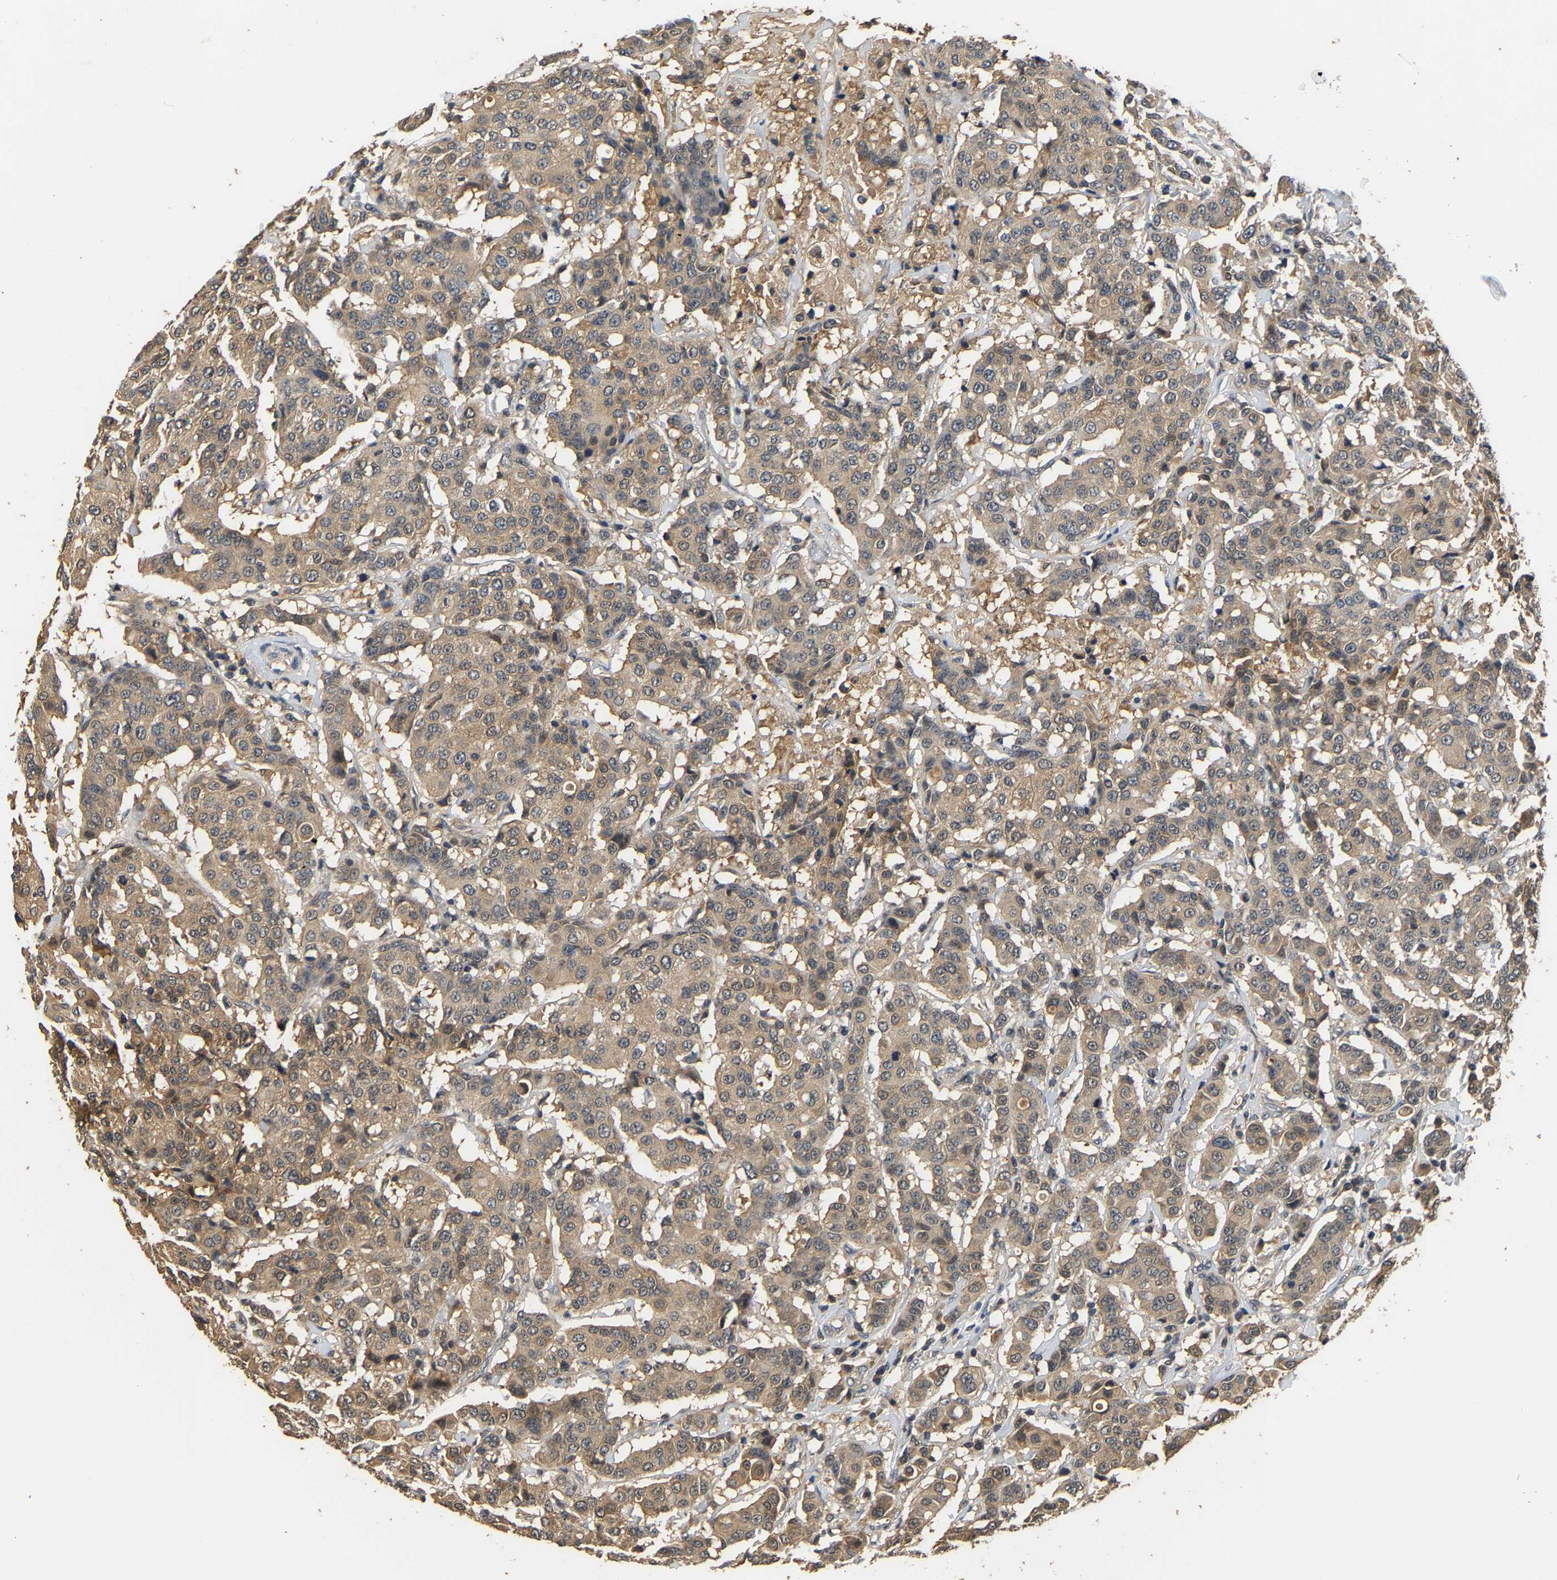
{"staining": {"intensity": "weak", "quantity": ">75%", "location": "cytoplasmic/membranous"}, "tissue": "breast cancer", "cell_type": "Tumor cells", "image_type": "cancer", "snomed": [{"axis": "morphology", "description": "Duct carcinoma"}, {"axis": "topography", "description": "Breast"}], "caption": "The histopathology image reveals immunohistochemical staining of breast cancer. There is weak cytoplasmic/membranous expression is seen in approximately >75% of tumor cells. (Stains: DAB in brown, nuclei in blue, Microscopy: brightfield microscopy at high magnification).", "gene": "GPI", "patient": {"sex": "female", "age": 27}}